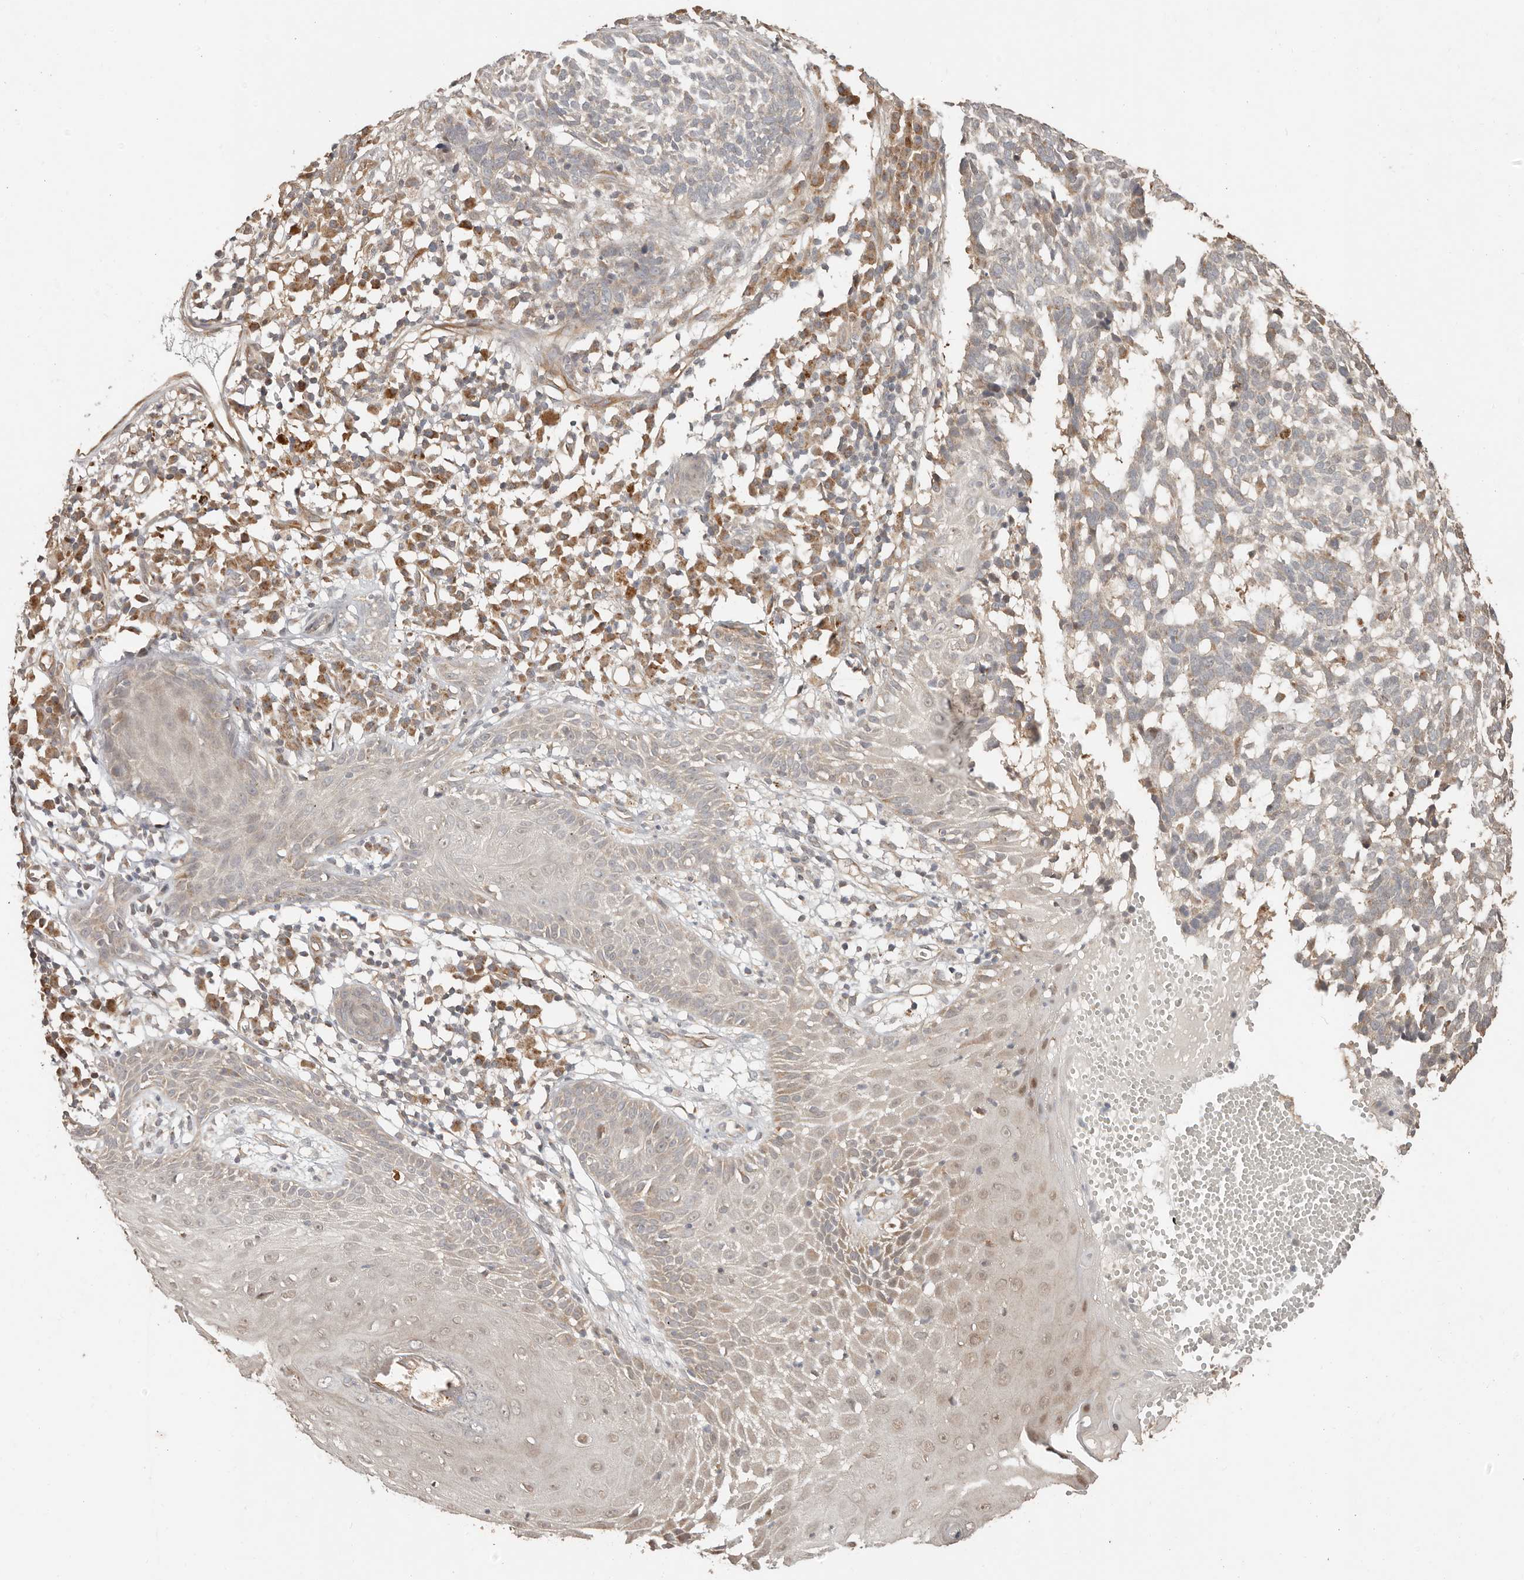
{"staining": {"intensity": "weak", "quantity": ">75%", "location": "cytoplasmic/membranous"}, "tissue": "skin cancer", "cell_type": "Tumor cells", "image_type": "cancer", "snomed": [{"axis": "morphology", "description": "Basal cell carcinoma"}, {"axis": "topography", "description": "Skin"}], "caption": "The immunohistochemical stain highlights weak cytoplasmic/membranous staining in tumor cells of skin basal cell carcinoma tissue. (DAB (3,3'-diaminobenzidine) IHC with brightfield microscopy, high magnification).", "gene": "MTFR2", "patient": {"sex": "male", "age": 85}}